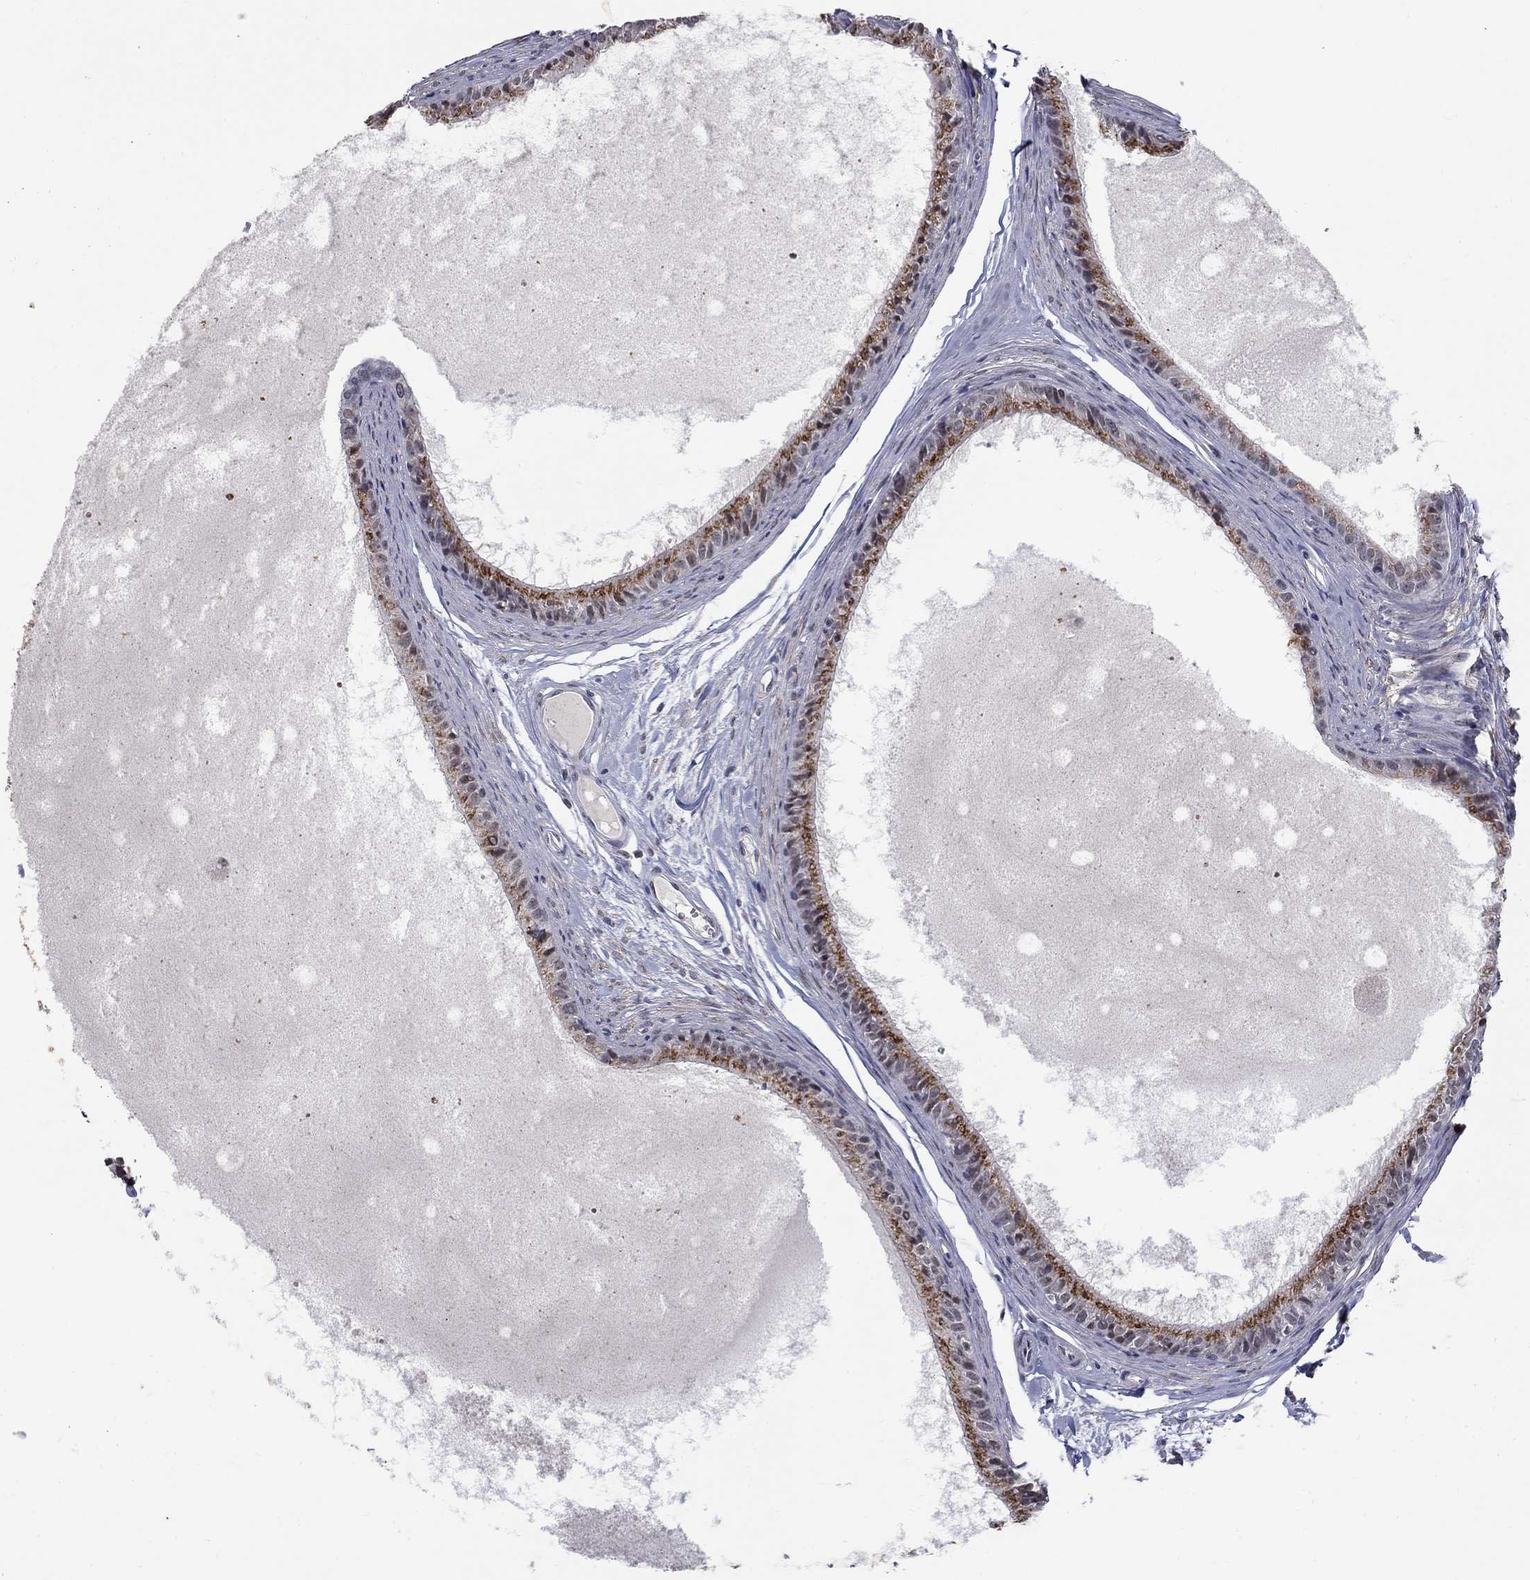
{"staining": {"intensity": "strong", "quantity": "25%-75%", "location": "cytoplasmic/membranous"}, "tissue": "epididymis", "cell_type": "Glandular cells", "image_type": "normal", "snomed": [{"axis": "morphology", "description": "Normal tissue, NOS"}, {"axis": "topography", "description": "Epididymis"}], "caption": "Strong cytoplasmic/membranous protein positivity is appreciated in approximately 25%-75% of glandular cells in epididymis. The staining was performed using DAB to visualize the protein expression in brown, while the nuclei were stained in blue with hematoxylin (Magnification: 20x).", "gene": "SPATA33", "patient": {"sex": "male", "age": 51}}